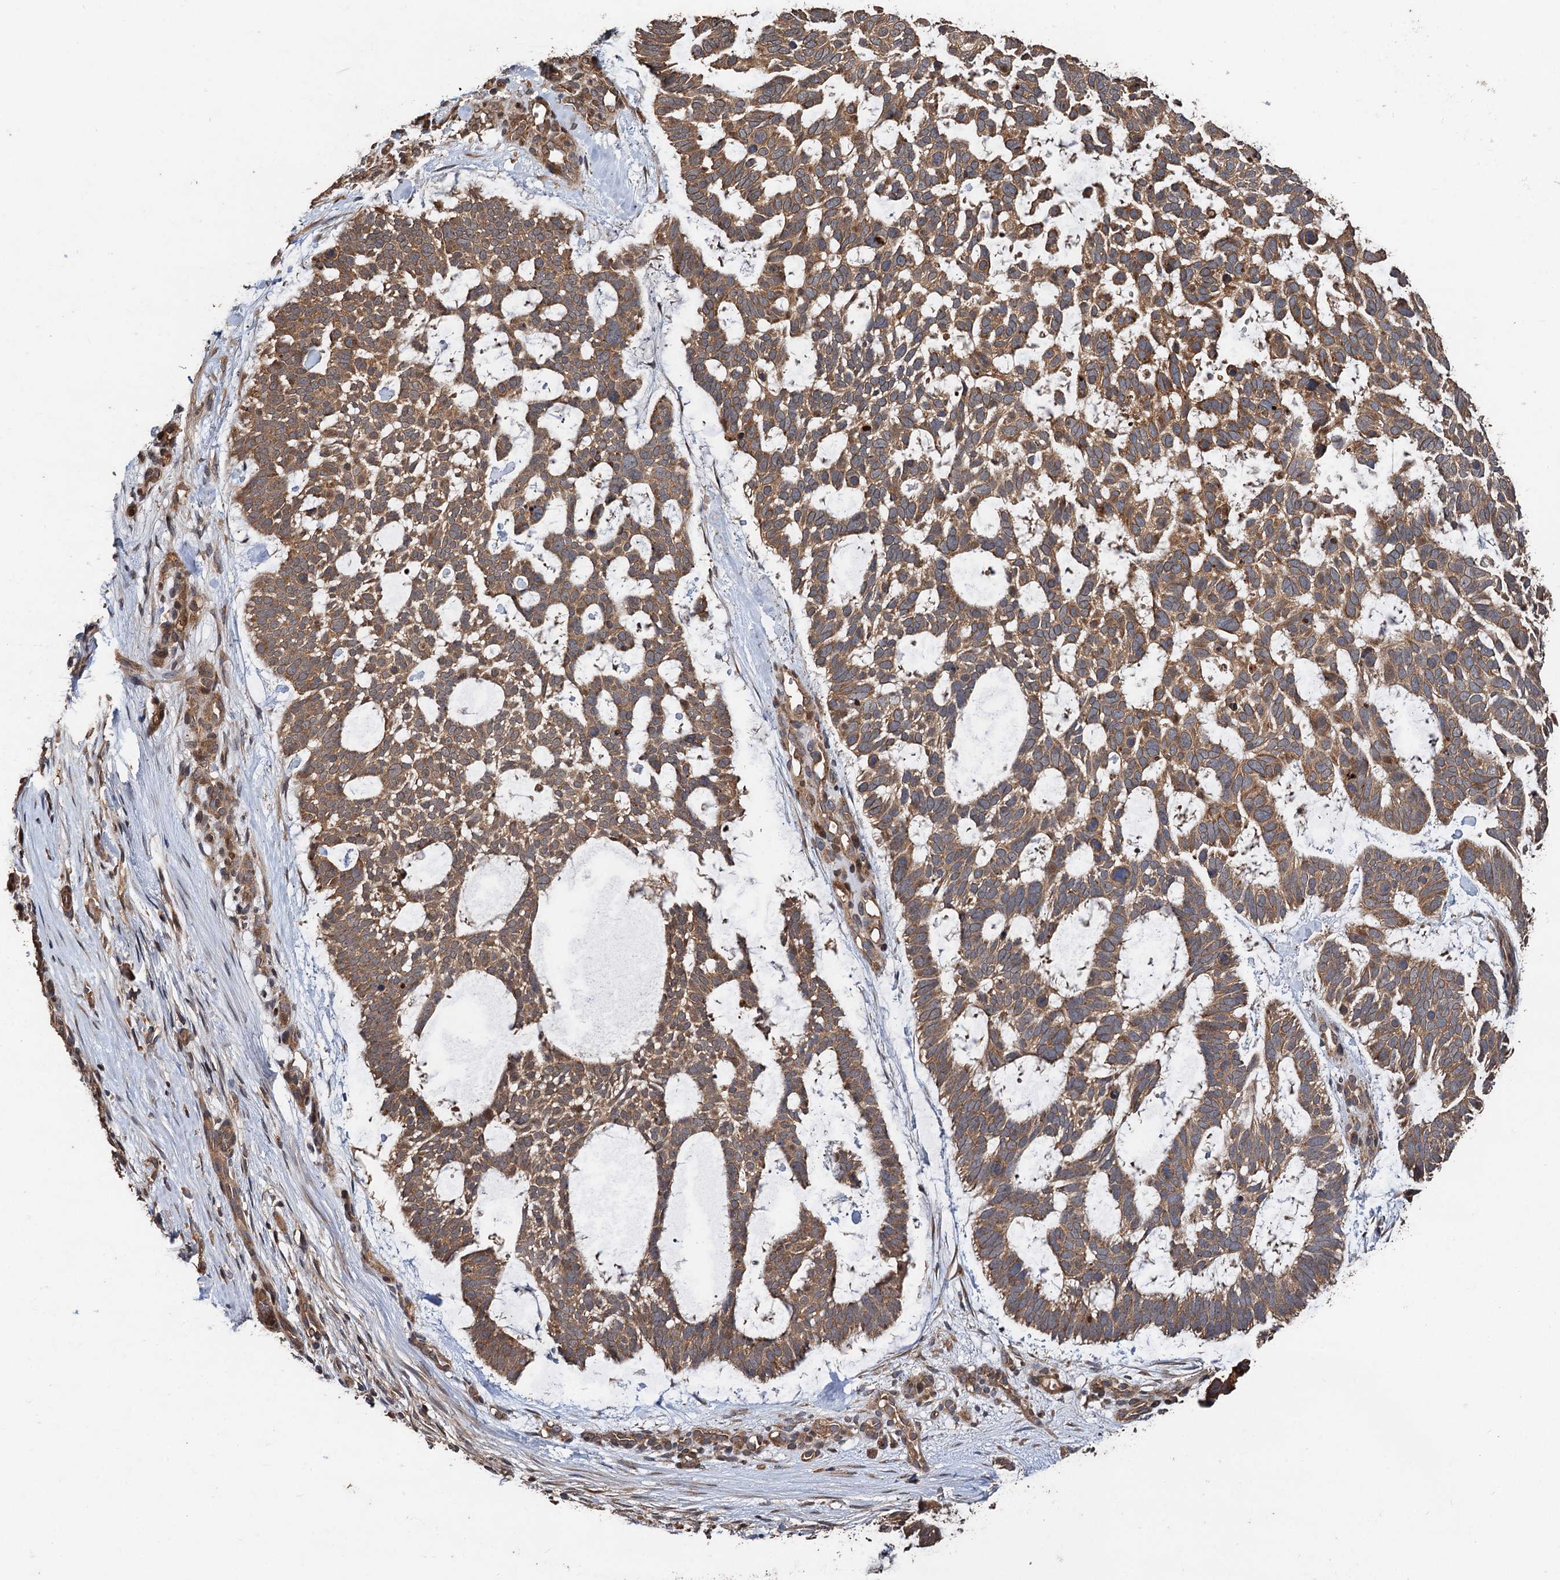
{"staining": {"intensity": "moderate", "quantity": ">75%", "location": "cytoplasmic/membranous"}, "tissue": "skin cancer", "cell_type": "Tumor cells", "image_type": "cancer", "snomed": [{"axis": "morphology", "description": "Basal cell carcinoma"}, {"axis": "topography", "description": "Skin"}], "caption": "IHC photomicrograph of neoplastic tissue: skin basal cell carcinoma stained using immunohistochemistry (IHC) reveals medium levels of moderate protein expression localized specifically in the cytoplasmic/membranous of tumor cells, appearing as a cytoplasmic/membranous brown color.", "gene": "TMEM39B", "patient": {"sex": "male", "age": 88}}